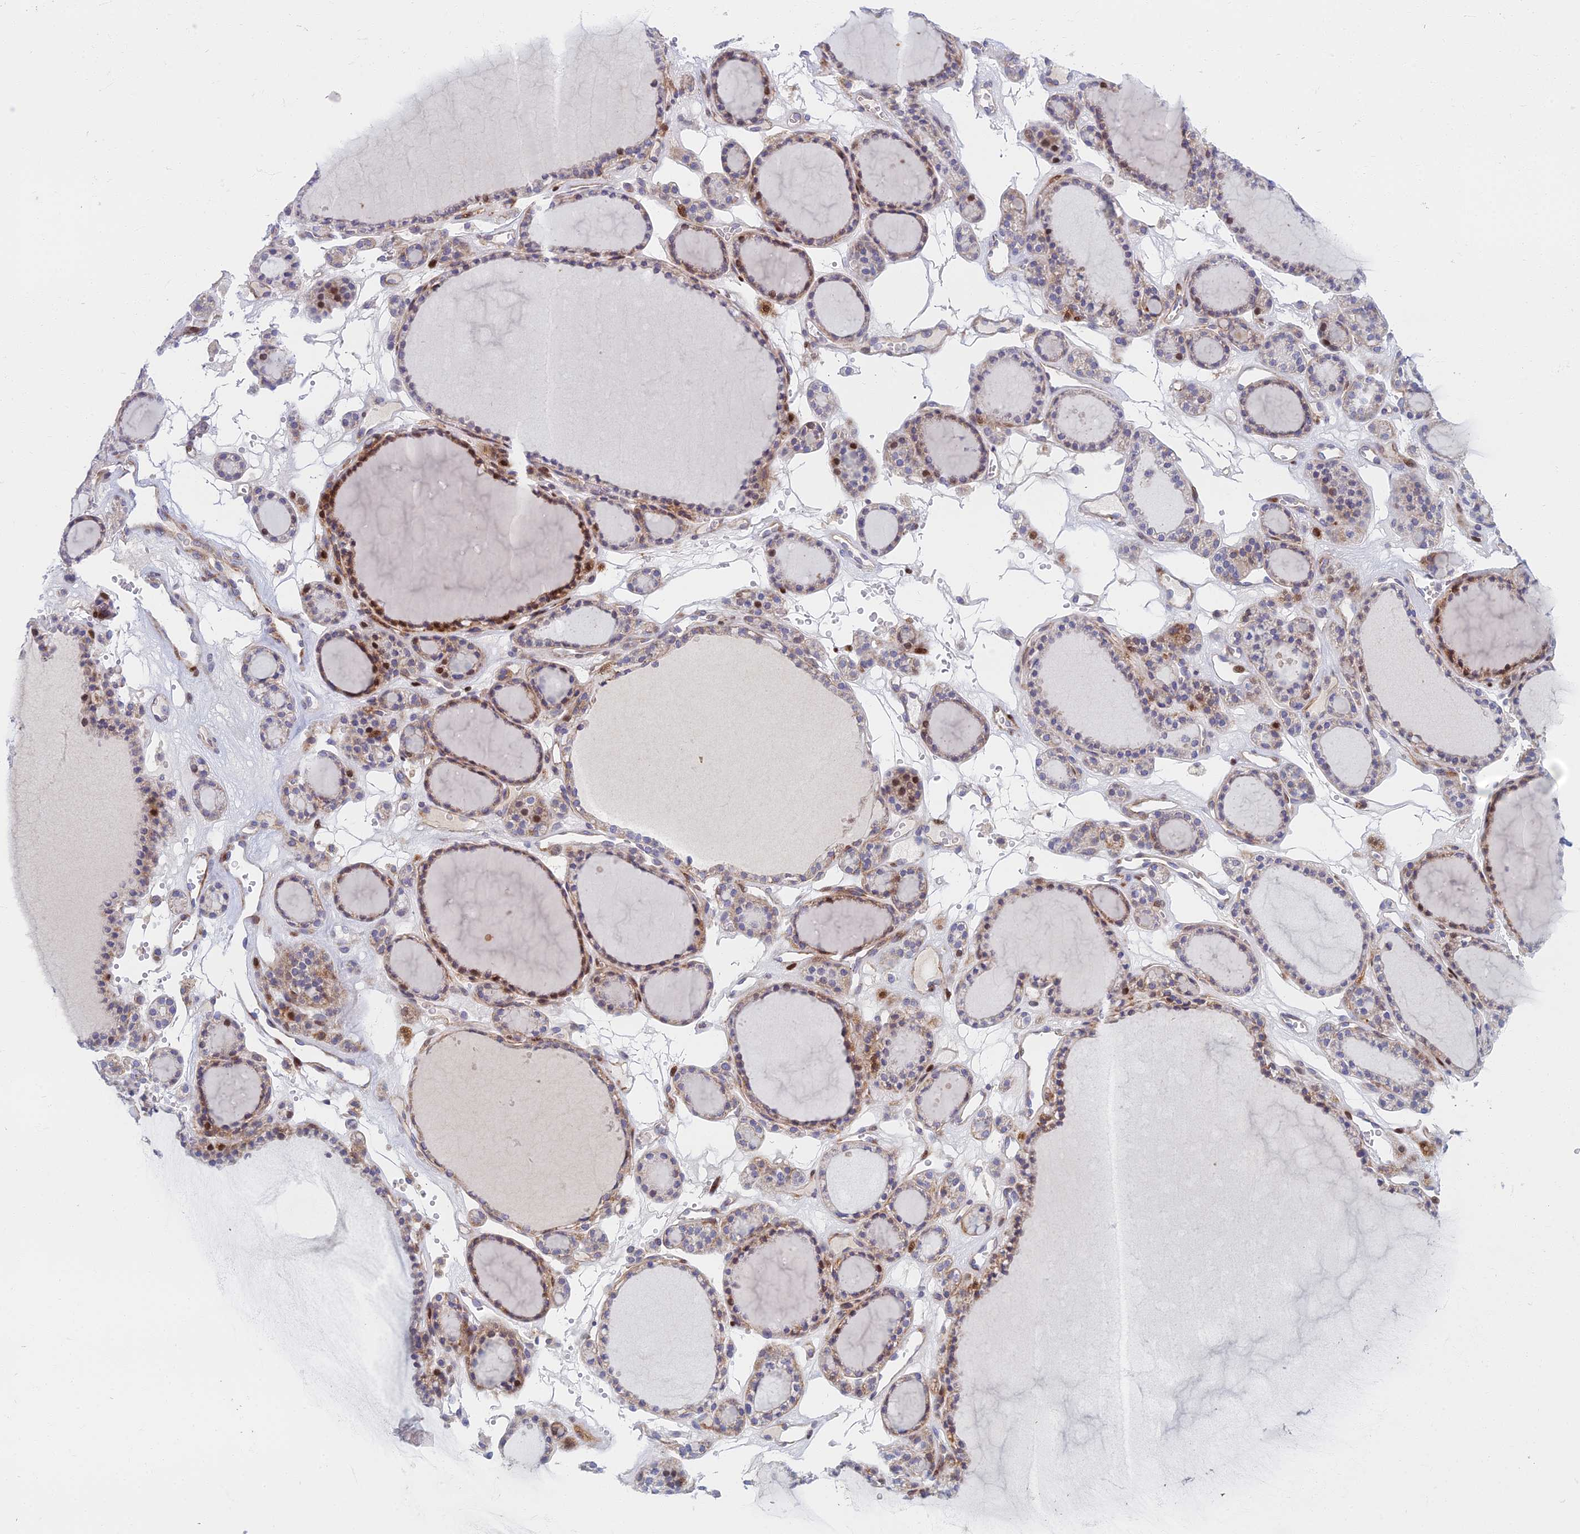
{"staining": {"intensity": "moderate", "quantity": "<25%", "location": "cytoplasmic/membranous,nuclear"}, "tissue": "thyroid gland", "cell_type": "Glandular cells", "image_type": "normal", "snomed": [{"axis": "morphology", "description": "Normal tissue, NOS"}, {"axis": "topography", "description": "Thyroid gland"}], "caption": "Immunohistochemistry (IHC) (DAB (3,3'-diaminobenzidine)) staining of unremarkable human thyroid gland exhibits moderate cytoplasmic/membranous,nuclear protein expression in approximately <25% of glandular cells.", "gene": "C15orf40", "patient": {"sex": "female", "age": 28}}